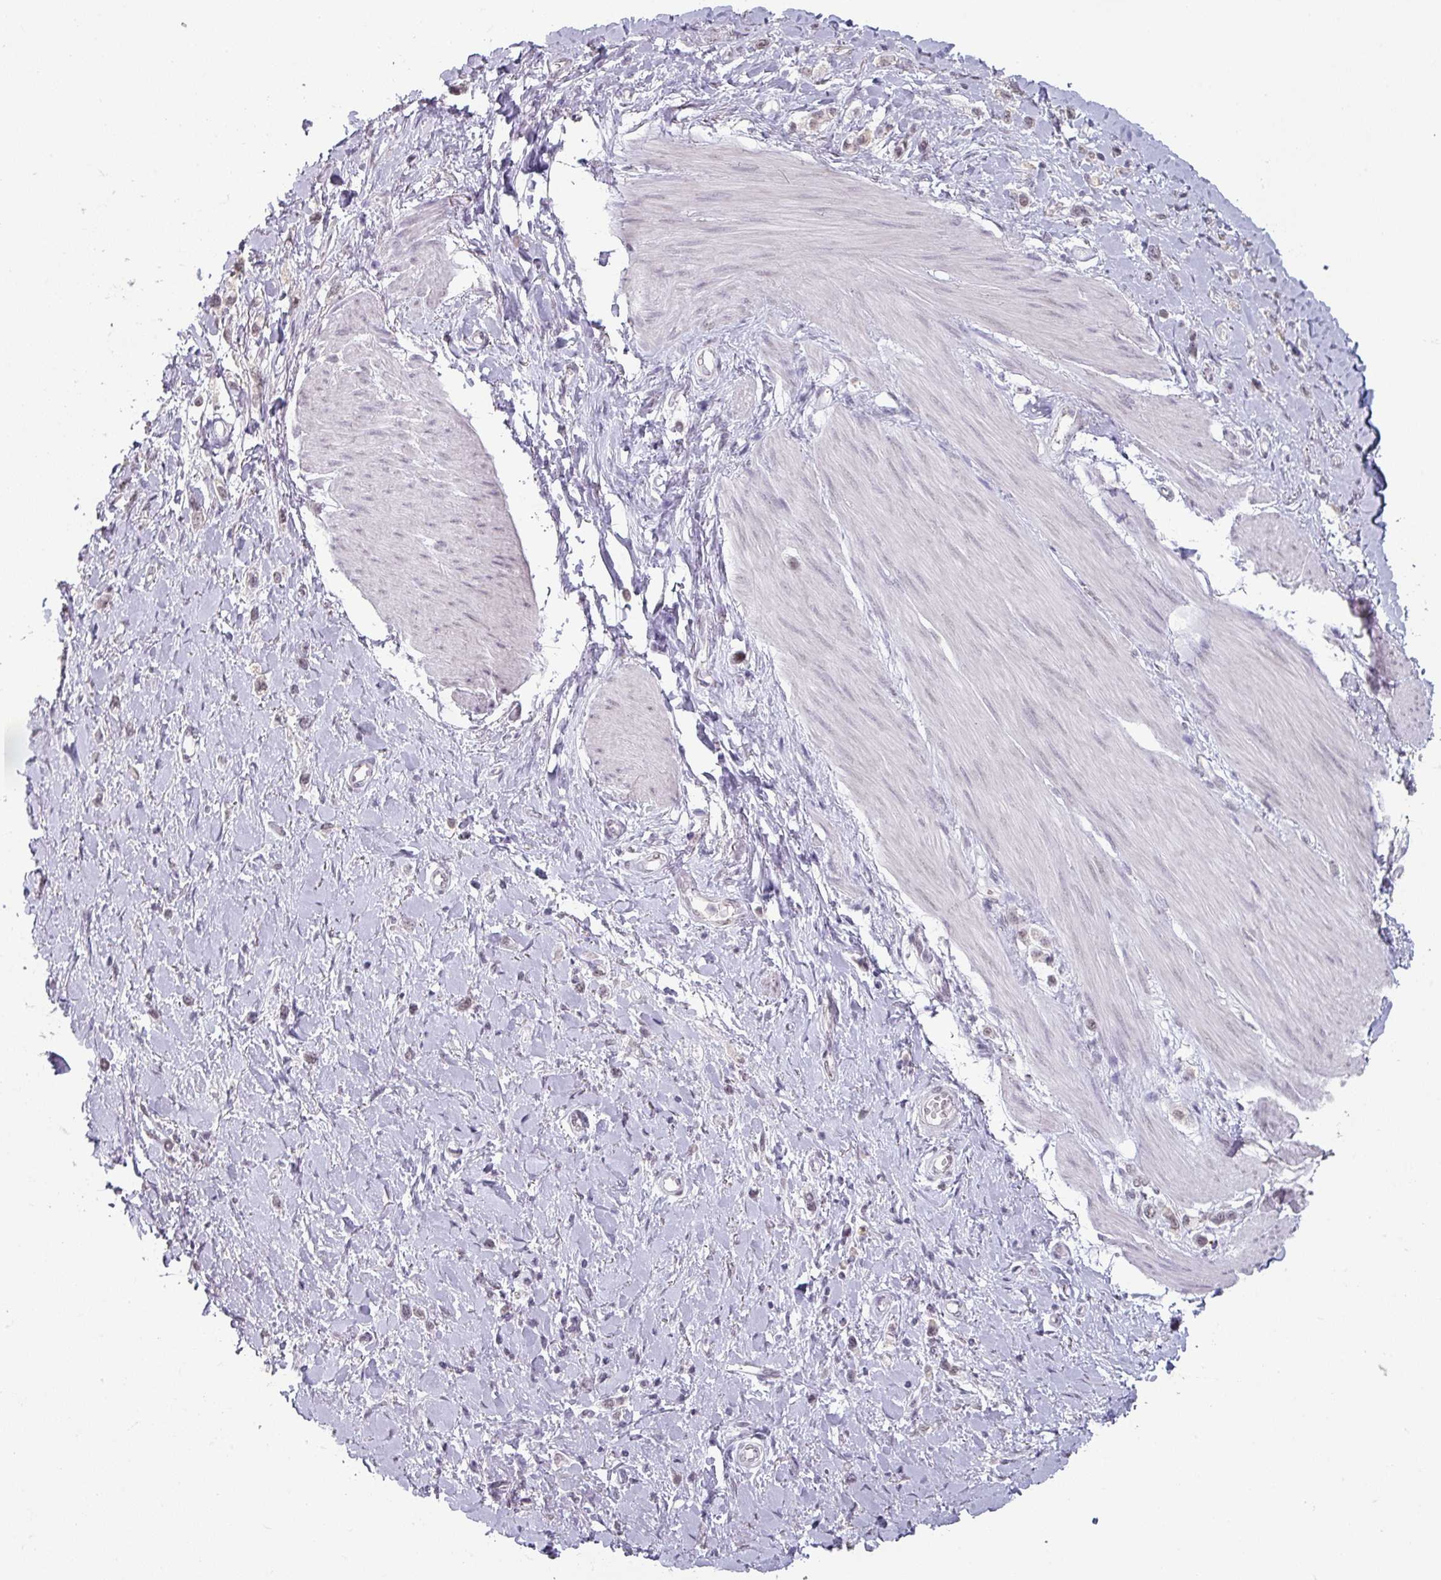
{"staining": {"intensity": "weak", "quantity": "<25%", "location": "nuclear"}, "tissue": "stomach cancer", "cell_type": "Tumor cells", "image_type": "cancer", "snomed": [{"axis": "morphology", "description": "Adenocarcinoma, NOS"}, {"axis": "topography", "description": "Stomach"}], "caption": "This is an immunohistochemistry (IHC) image of human stomach adenocarcinoma. There is no staining in tumor cells.", "gene": "SPRR1A", "patient": {"sex": "female", "age": 65}}